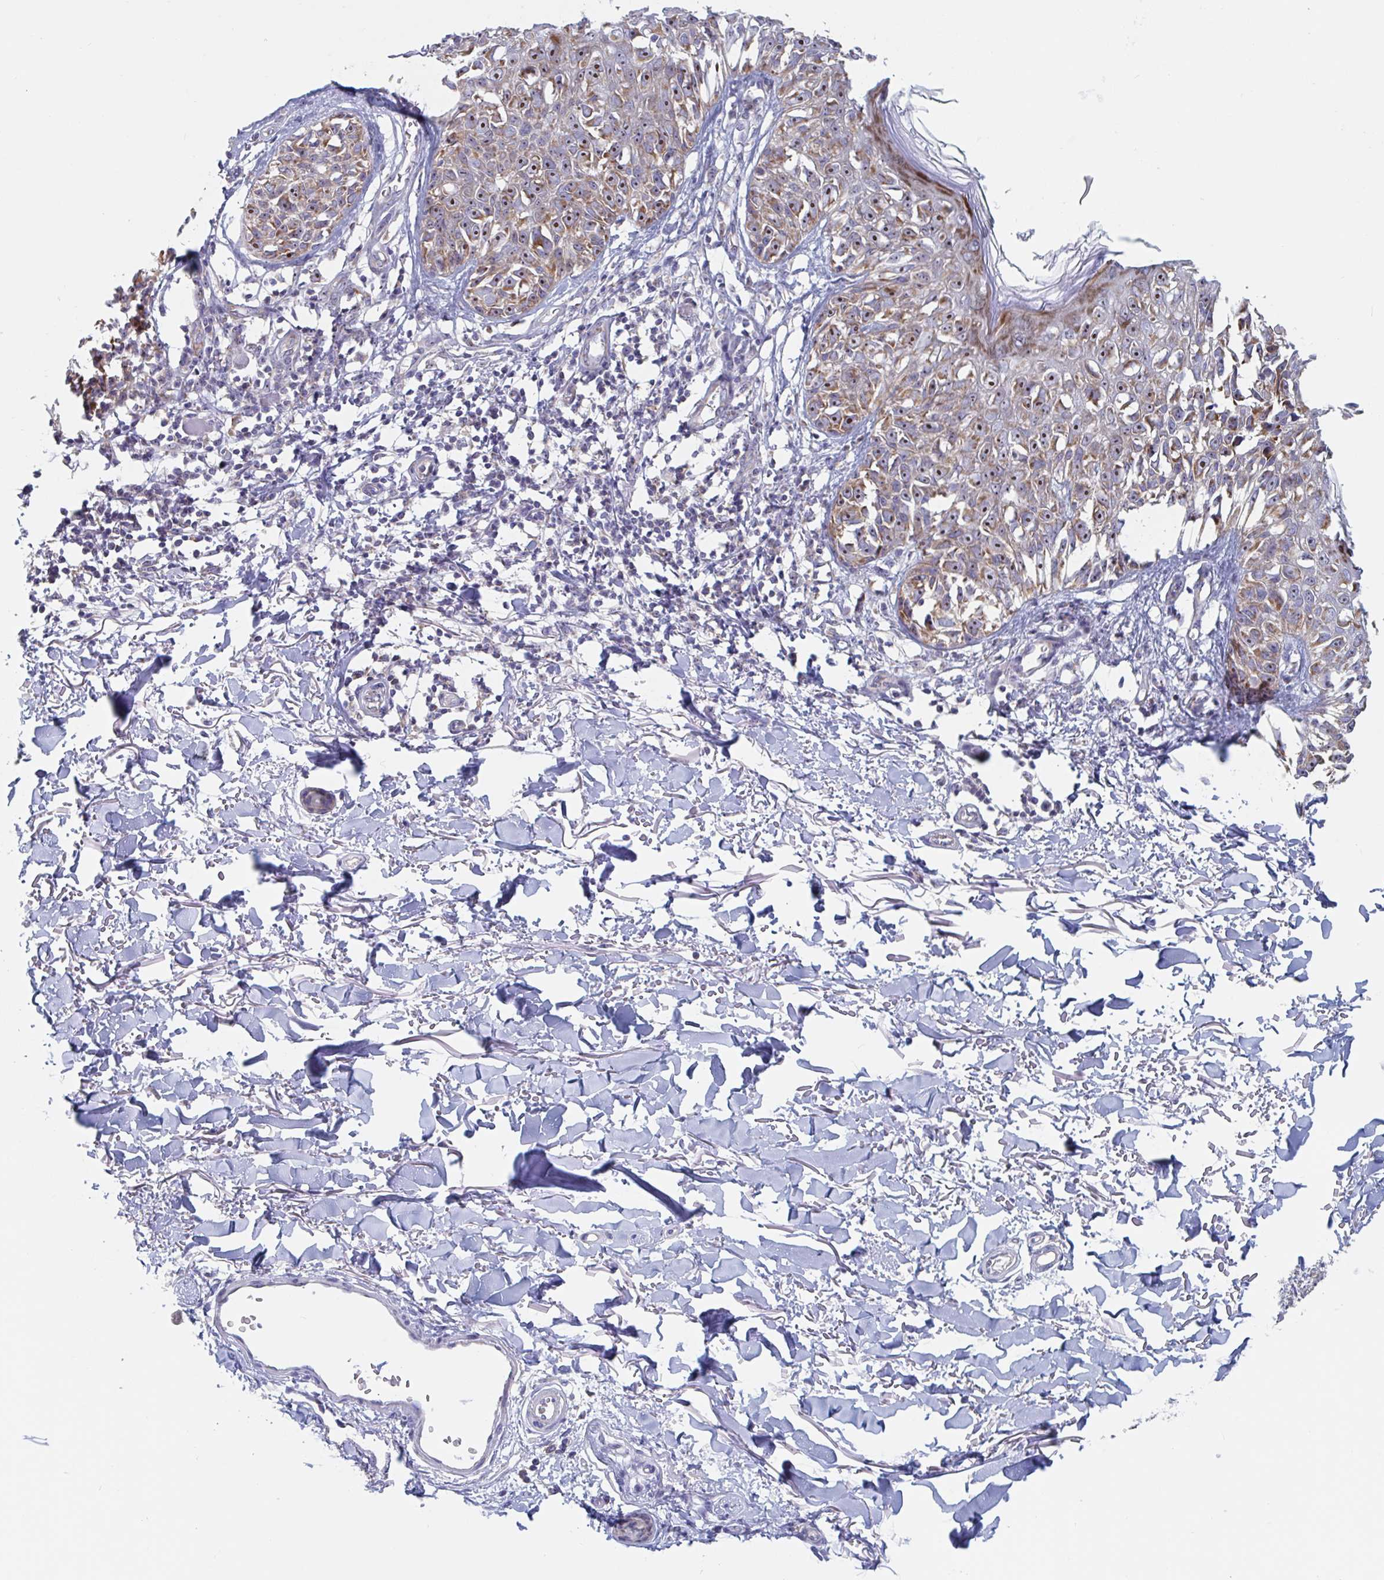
{"staining": {"intensity": "moderate", "quantity": ">75%", "location": "cytoplasmic/membranous,nuclear"}, "tissue": "melanoma", "cell_type": "Tumor cells", "image_type": "cancer", "snomed": [{"axis": "morphology", "description": "Malignant melanoma, NOS"}, {"axis": "topography", "description": "Skin"}], "caption": "Malignant melanoma stained with a protein marker demonstrates moderate staining in tumor cells.", "gene": "MRPL53", "patient": {"sex": "male", "age": 73}}